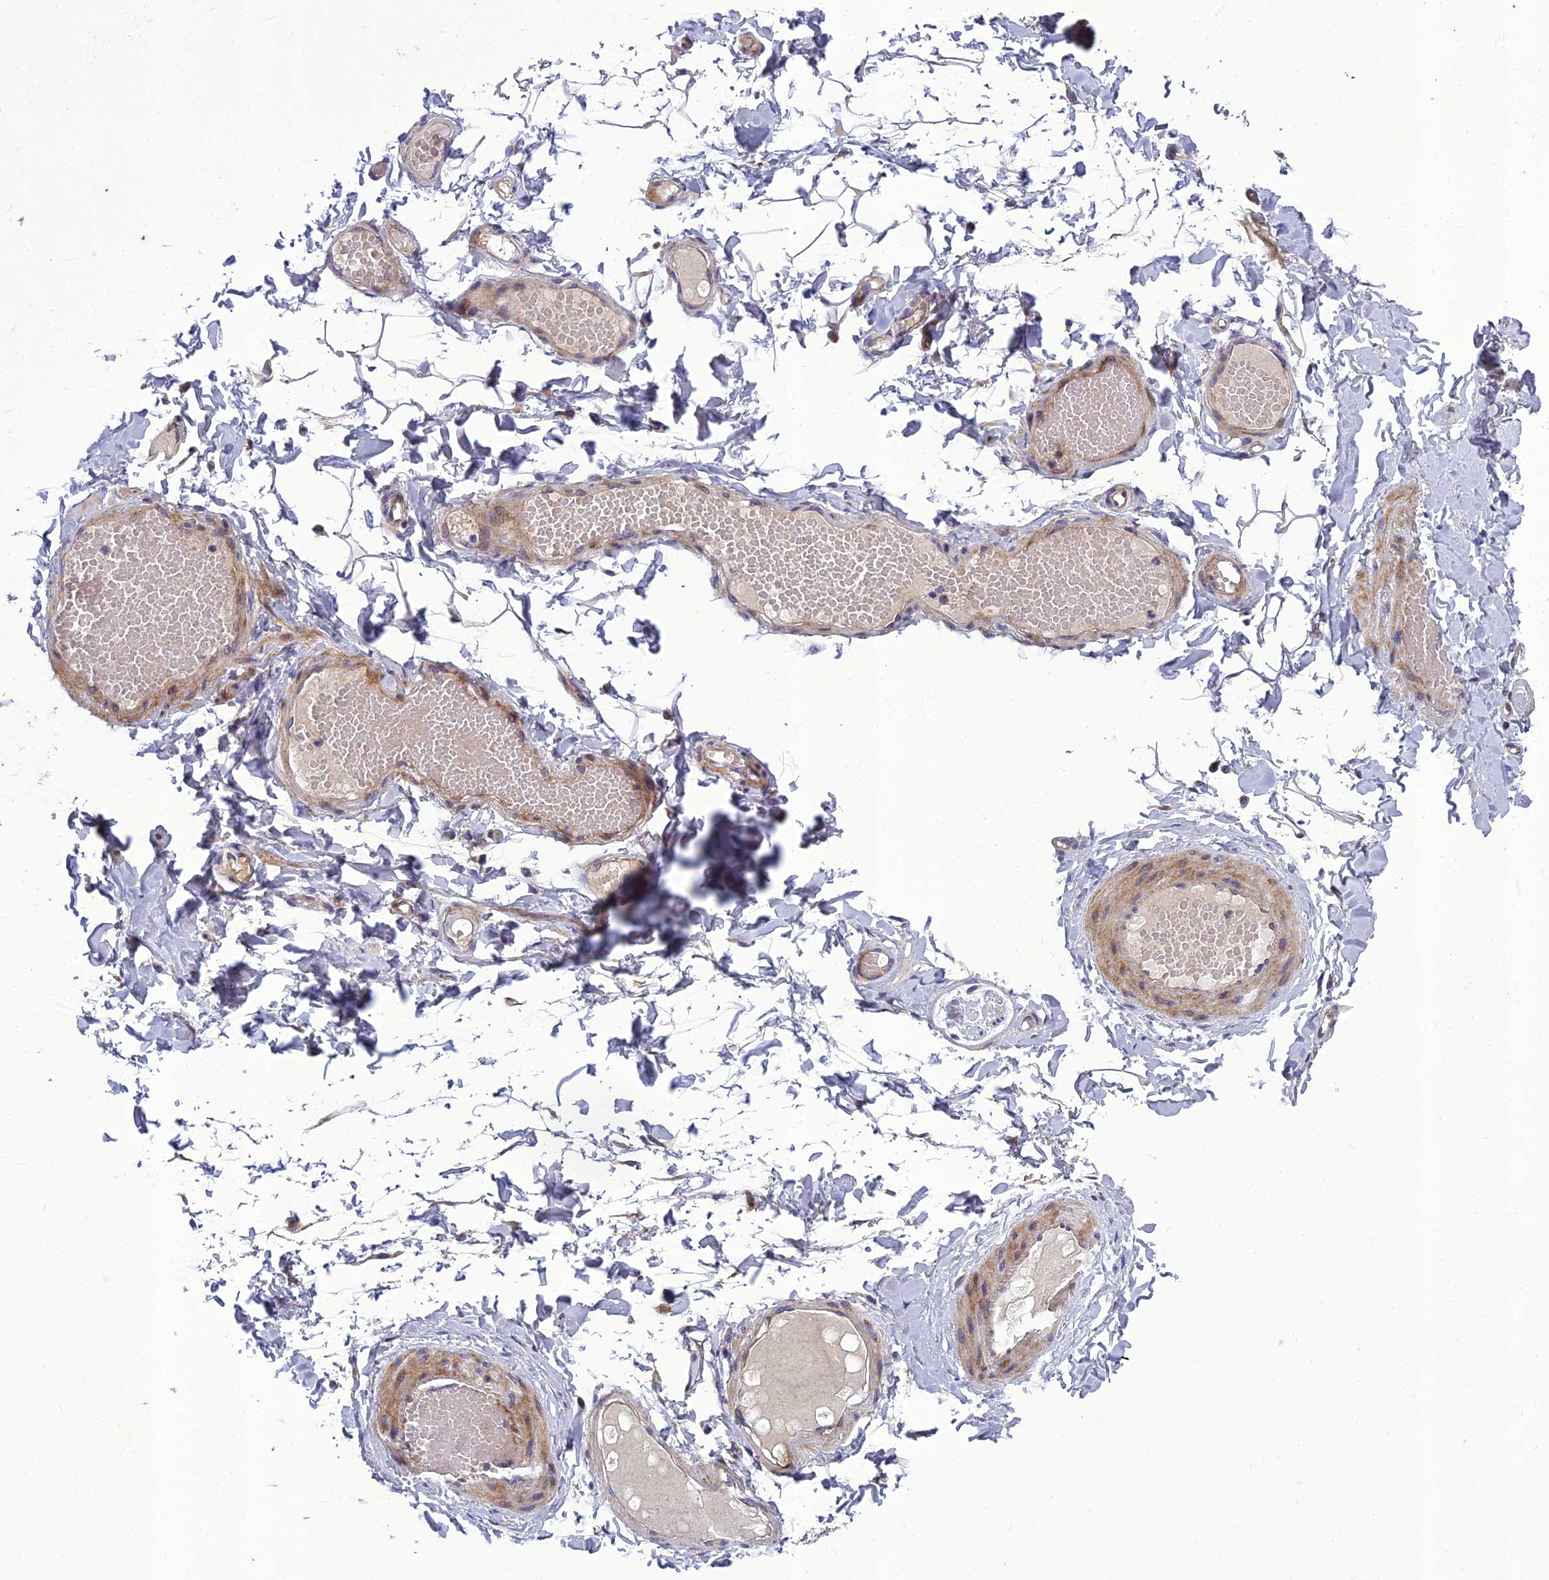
{"staining": {"intensity": "negative", "quantity": "none", "location": "none"}, "tissue": "adipose tissue", "cell_type": "Adipocytes", "image_type": "normal", "snomed": [{"axis": "morphology", "description": "Normal tissue, NOS"}, {"axis": "topography", "description": "Adipose tissue"}, {"axis": "topography", "description": "Vascular tissue"}, {"axis": "topography", "description": "Peripheral nerve tissue"}], "caption": "IHC photomicrograph of normal adipose tissue: human adipose tissue stained with DAB (3,3'-diaminobenzidine) shows no significant protein positivity in adipocytes.", "gene": "ADIPOR2", "patient": {"sex": "male", "age": 25}}